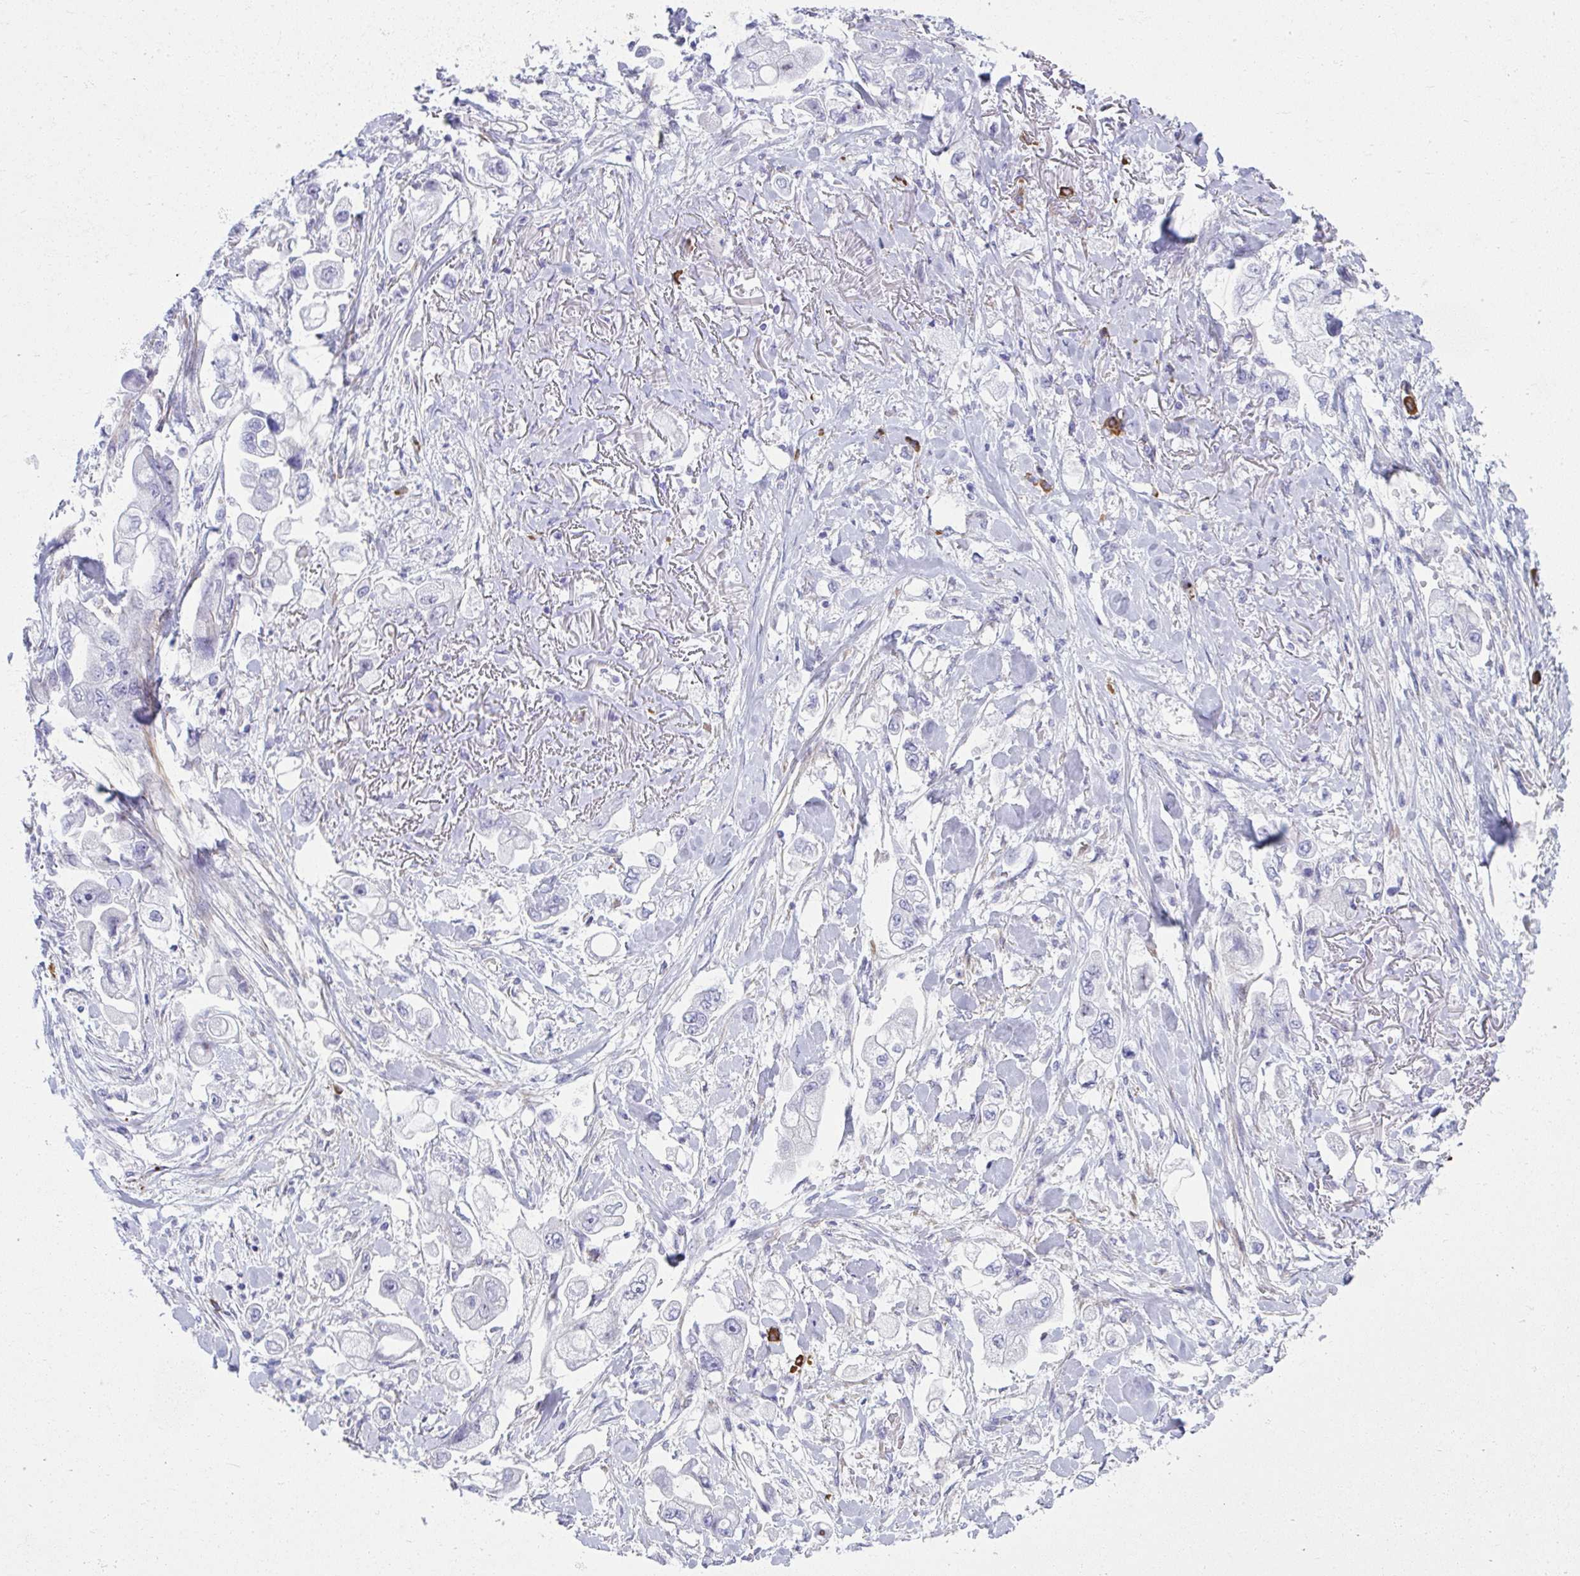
{"staining": {"intensity": "negative", "quantity": "none", "location": "none"}, "tissue": "stomach cancer", "cell_type": "Tumor cells", "image_type": "cancer", "snomed": [{"axis": "morphology", "description": "Adenocarcinoma, NOS"}, {"axis": "topography", "description": "Stomach"}], "caption": "Human stomach cancer stained for a protein using IHC displays no expression in tumor cells.", "gene": "PUS7L", "patient": {"sex": "male", "age": 62}}